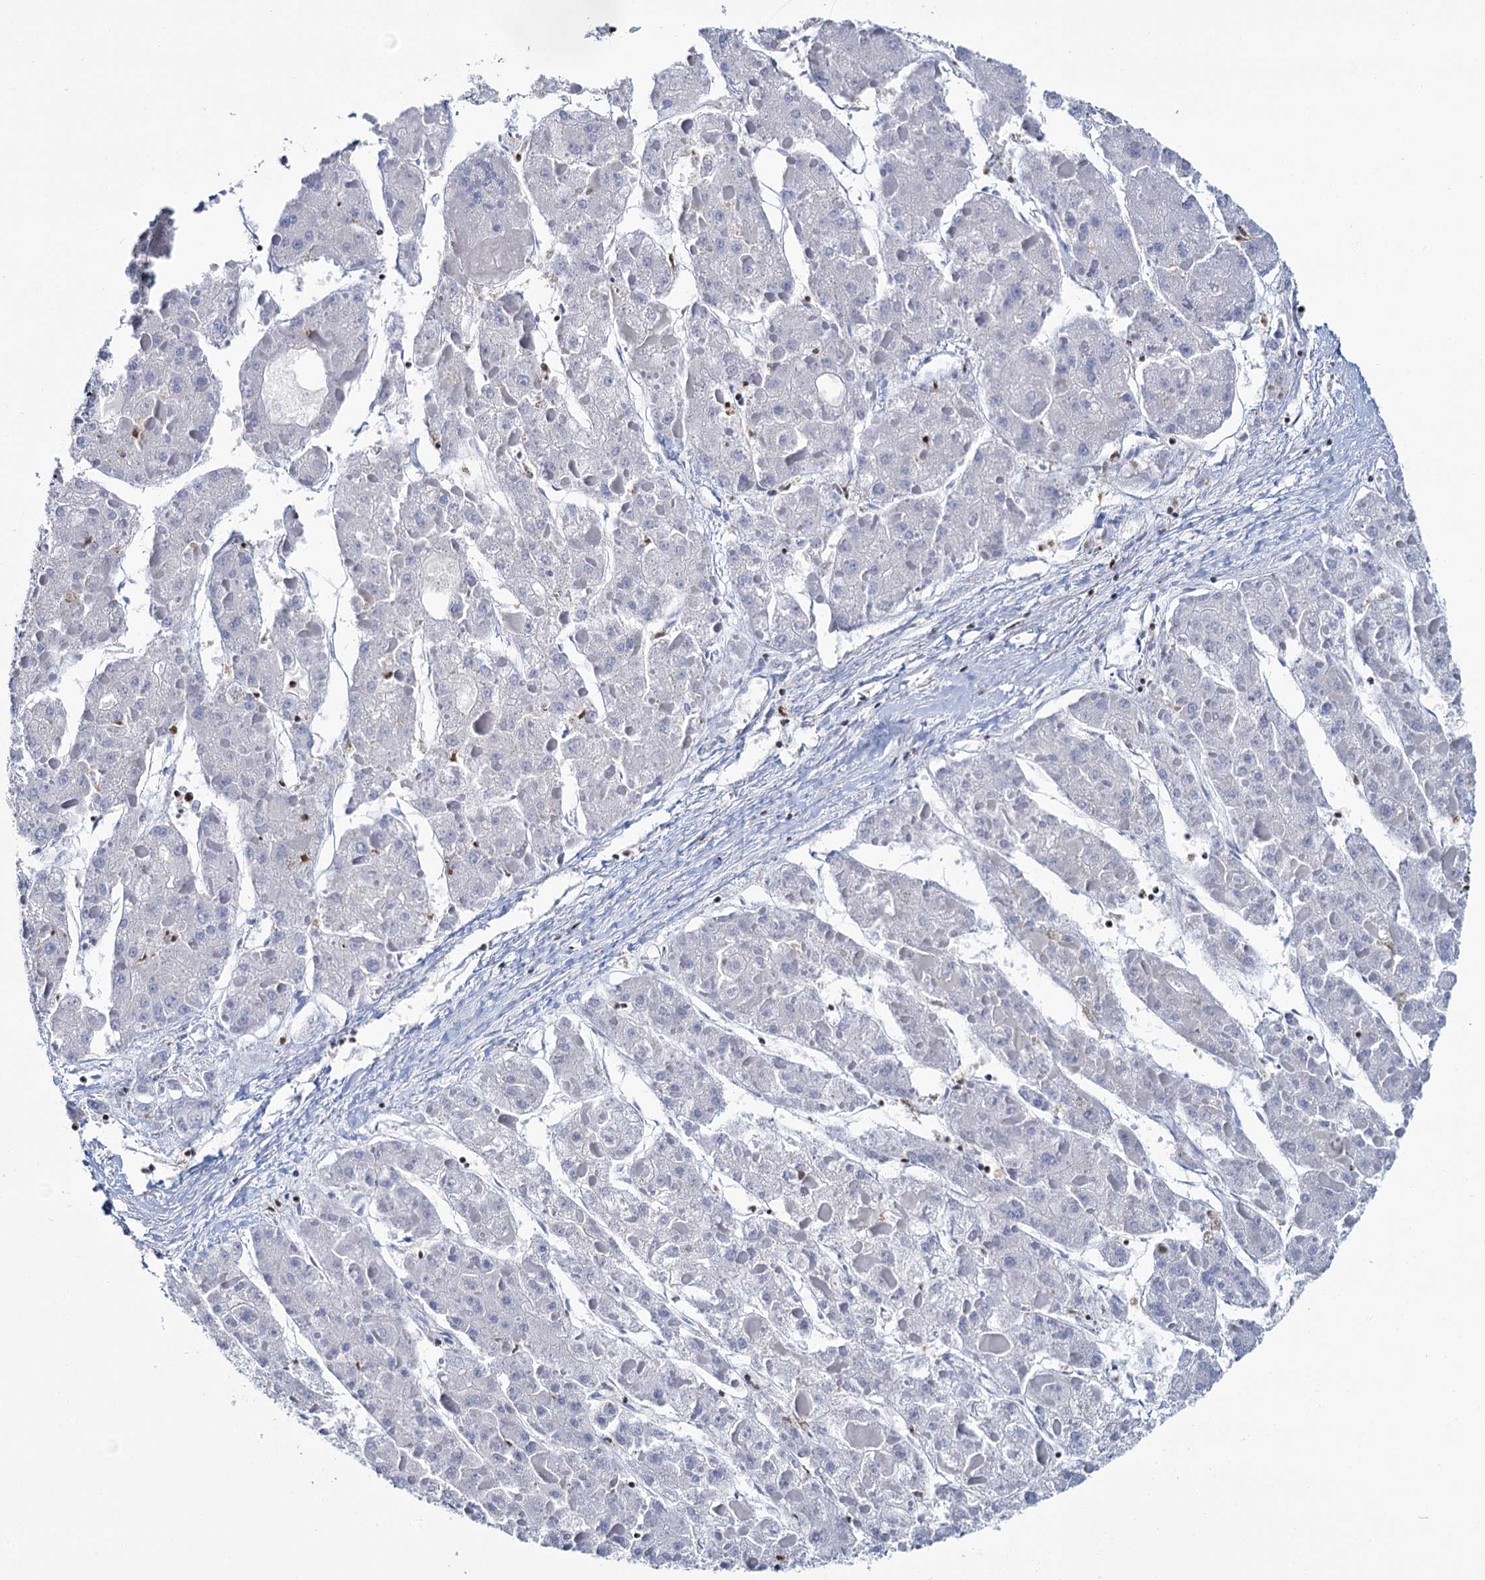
{"staining": {"intensity": "negative", "quantity": "none", "location": "none"}, "tissue": "liver cancer", "cell_type": "Tumor cells", "image_type": "cancer", "snomed": [{"axis": "morphology", "description": "Carcinoma, Hepatocellular, NOS"}, {"axis": "topography", "description": "Liver"}], "caption": "This is a image of immunohistochemistry (IHC) staining of liver cancer (hepatocellular carcinoma), which shows no expression in tumor cells.", "gene": "CELF2", "patient": {"sex": "female", "age": 73}}